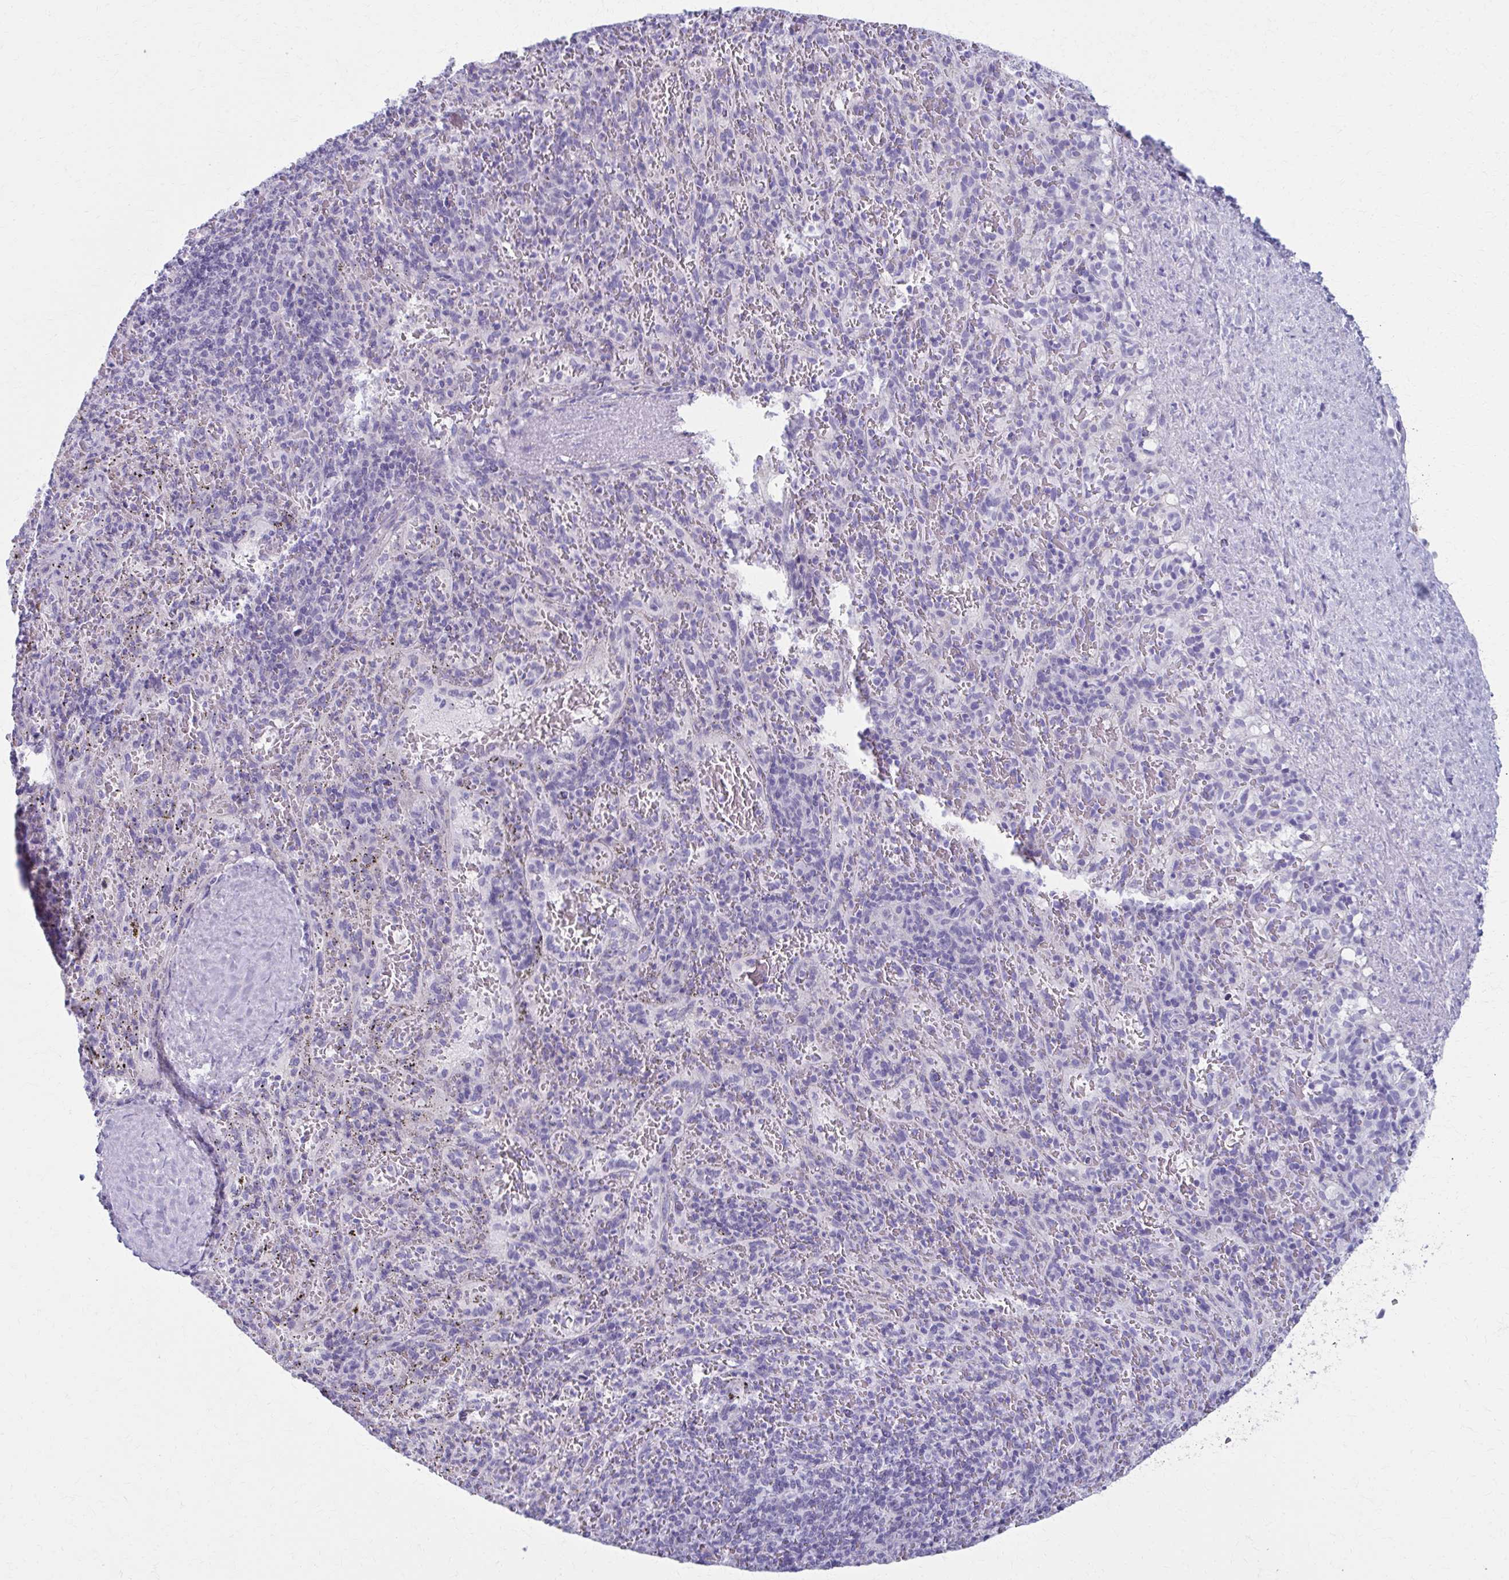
{"staining": {"intensity": "negative", "quantity": "none", "location": "none"}, "tissue": "spleen", "cell_type": "Cells in red pulp", "image_type": "normal", "snomed": [{"axis": "morphology", "description": "Normal tissue, NOS"}, {"axis": "topography", "description": "Spleen"}], "caption": "High magnification brightfield microscopy of normal spleen stained with DAB (brown) and counterstained with hematoxylin (blue): cells in red pulp show no significant expression. (DAB (3,3'-diaminobenzidine) immunohistochemistry, high magnification).", "gene": "MPLKIP", "patient": {"sex": "male", "age": 57}}